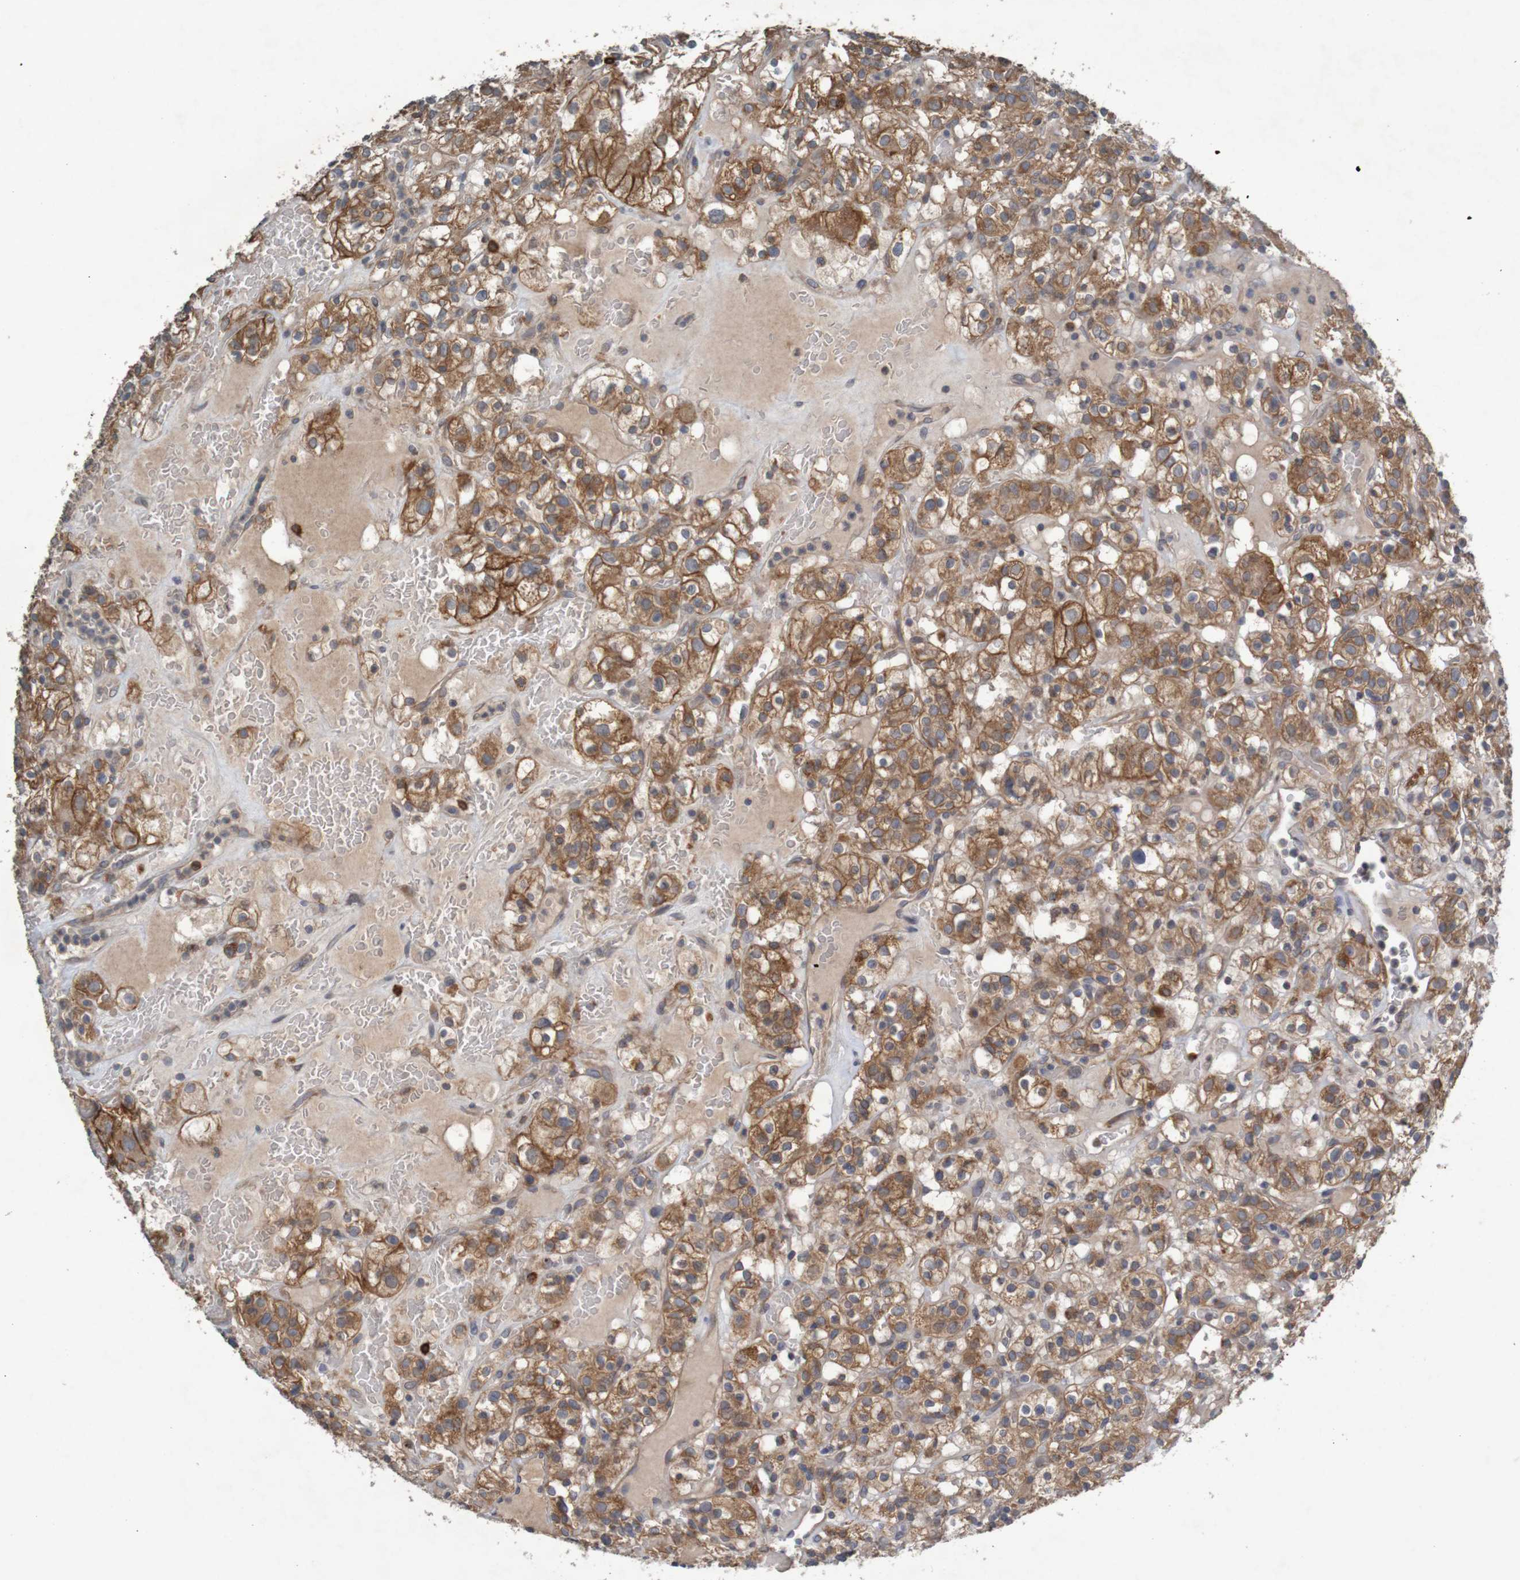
{"staining": {"intensity": "moderate", "quantity": ">75%", "location": "cytoplasmic/membranous"}, "tissue": "renal cancer", "cell_type": "Tumor cells", "image_type": "cancer", "snomed": [{"axis": "morphology", "description": "Normal tissue, NOS"}, {"axis": "morphology", "description": "Adenocarcinoma, NOS"}, {"axis": "topography", "description": "Kidney"}], "caption": "Brown immunohistochemical staining in renal adenocarcinoma demonstrates moderate cytoplasmic/membranous positivity in about >75% of tumor cells.", "gene": "B3GAT2", "patient": {"sex": "female", "age": 72}}